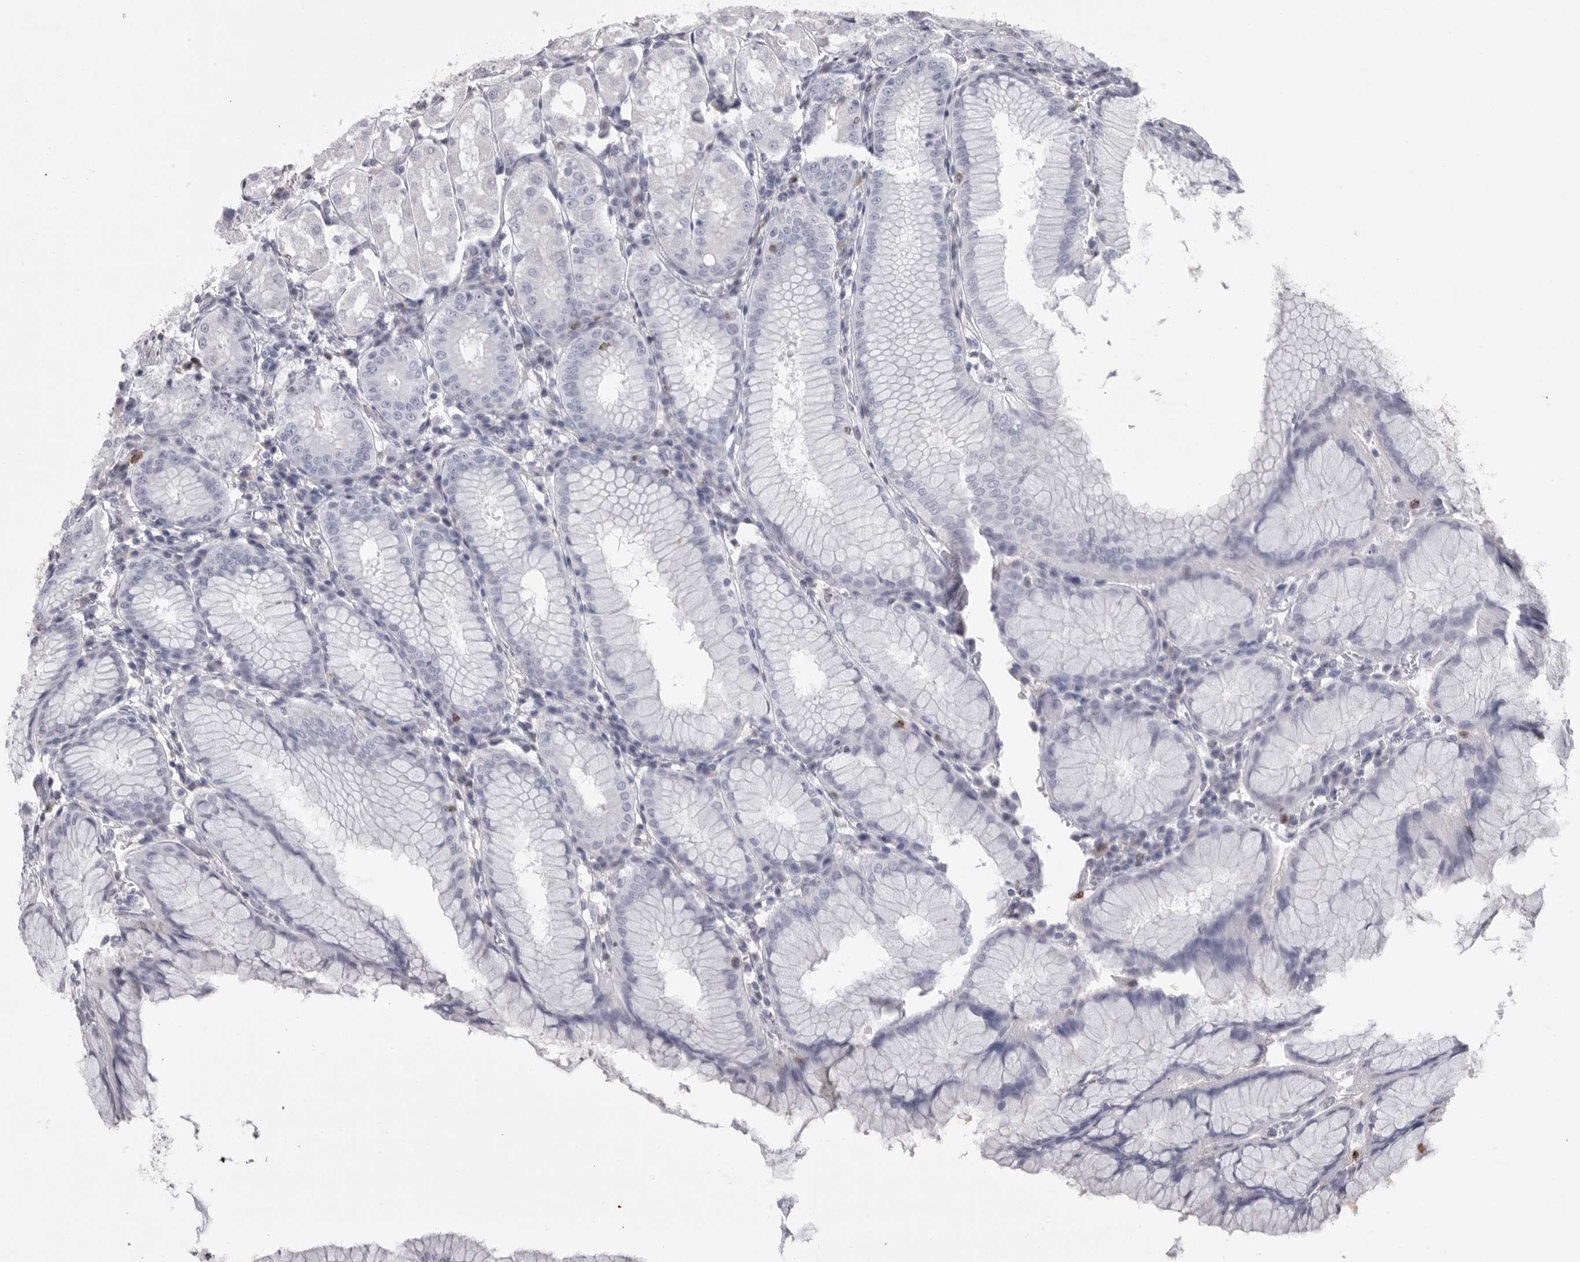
{"staining": {"intensity": "negative", "quantity": "none", "location": "none"}, "tissue": "stomach", "cell_type": "Glandular cells", "image_type": "normal", "snomed": [{"axis": "morphology", "description": "Normal tissue, NOS"}, {"axis": "topography", "description": "Stomach, lower"}], "caption": "A high-resolution histopathology image shows IHC staining of benign stomach, which reveals no significant expression in glandular cells. Brightfield microscopy of IHC stained with DAB (3,3'-diaminobenzidine) (brown) and hematoxylin (blue), captured at high magnification.", "gene": "GNLY", "patient": {"sex": "female", "age": 56}}